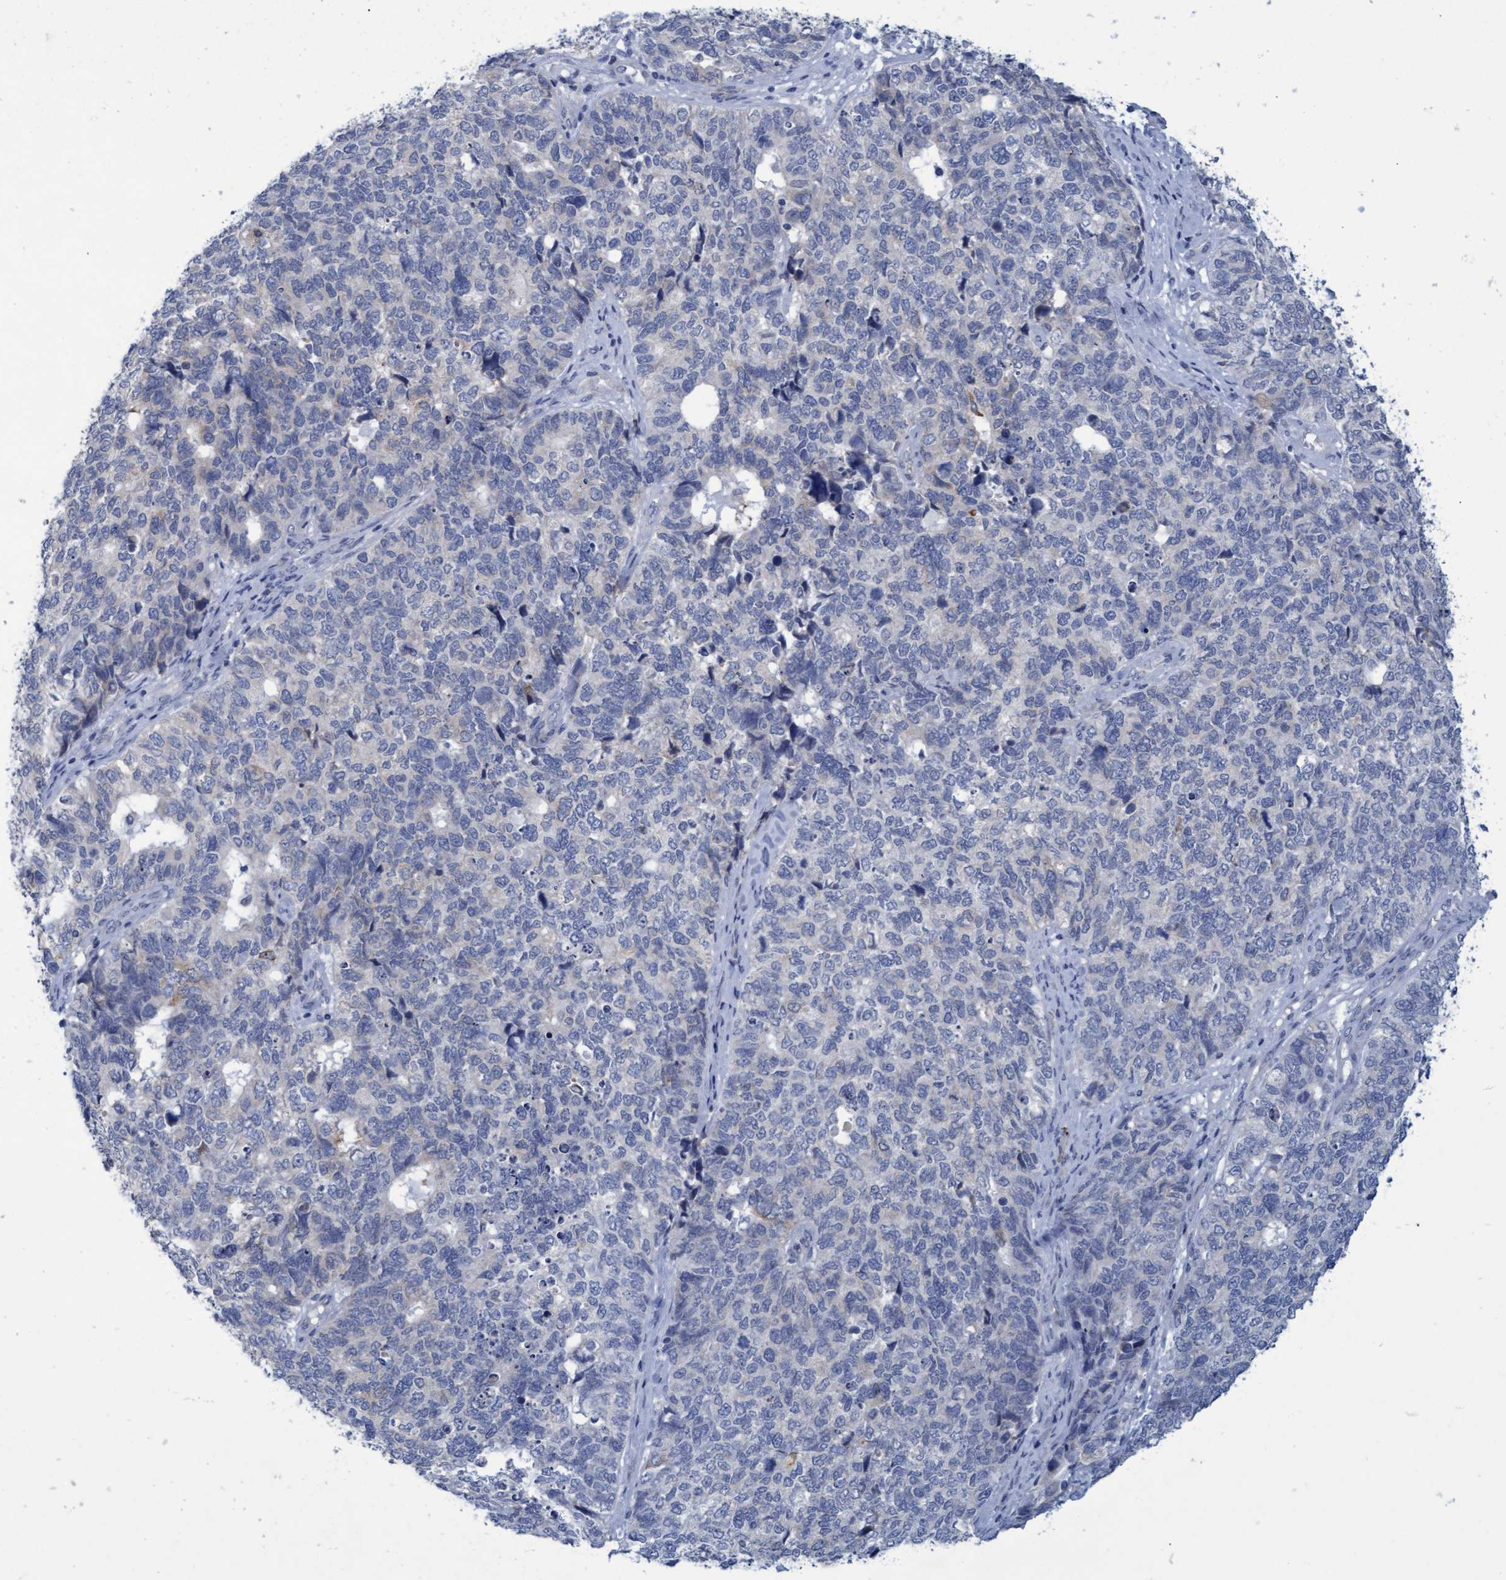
{"staining": {"intensity": "negative", "quantity": "none", "location": "none"}, "tissue": "cervical cancer", "cell_type": "Tumor cells", "image_type": "cancer", "snomed": [{"axis": "morphology", "description": "Squamous cell carcinoma, NOS"}, {"axis": "topography", "description": "Cervix"}], "caption": "High power microscopy image of an immunohistochemistry (IHC) photomicrograph of cervical squamous cell carcinoma, revealing no significant staining in tumor cells.", "gene": "SSTR3", "patient": {"sex": "female", "age": 63}}